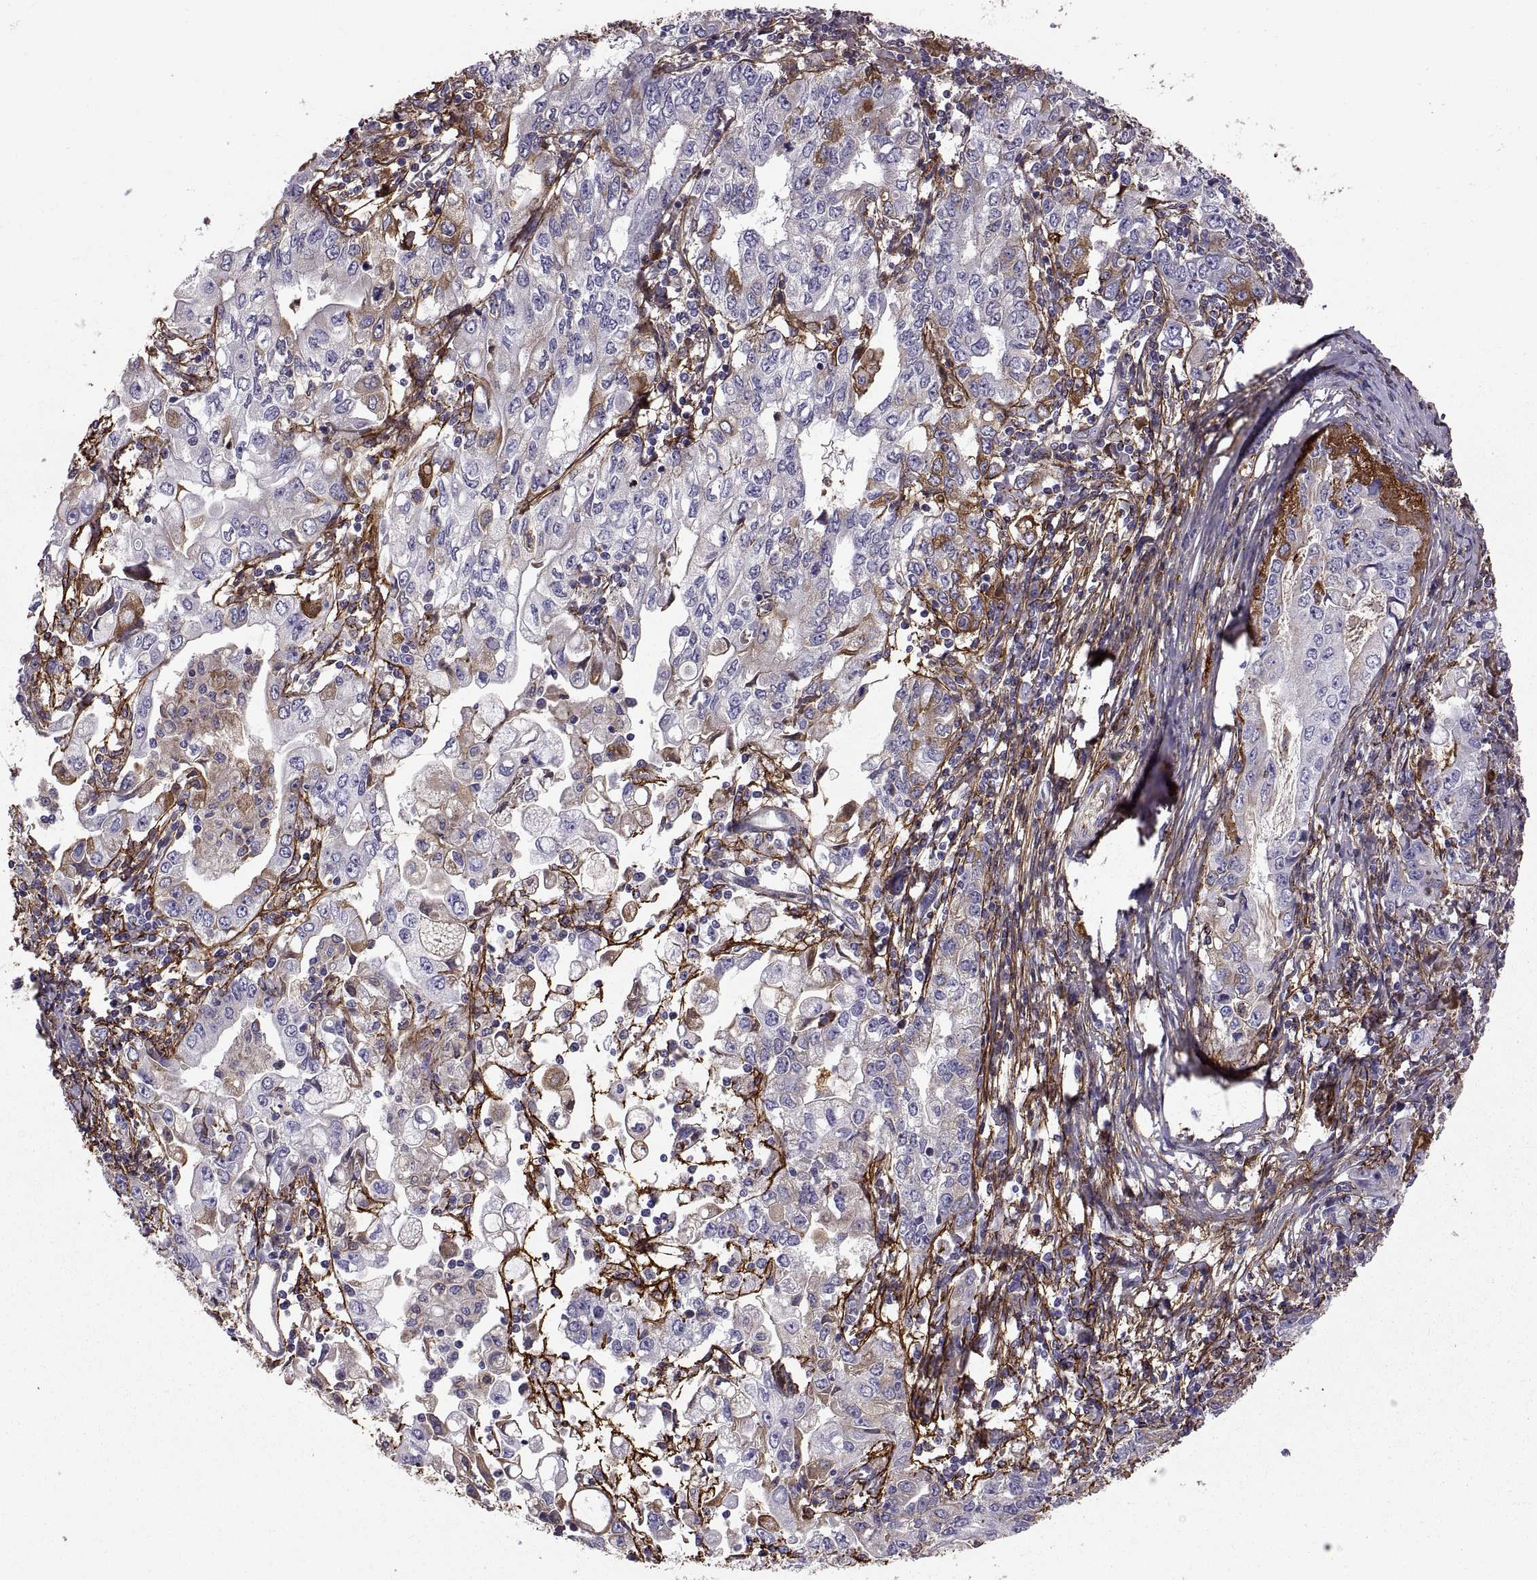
{"staining": {"intensity": "moderate", "quantity": "<25%", "location": "cytoplasmic/membranous"}, "tissue": "stomach cancer", "cell_type": "Tumor cells", "image_type": "cancer", "snomed": [{"axis": "morphology", "description": "Adenocarcinoma, NOS"}, {"axis": "topography", "description": "Stomach, lower"}], "caption": "Immunohistochemical staining of adenocarcinoma (stomach) displays moderate cytoplasmic/membranous protein expression in about <25% of tumor cells.", "gene": "EMILIN2", "patient": {"sex": "female", "age": 72}}